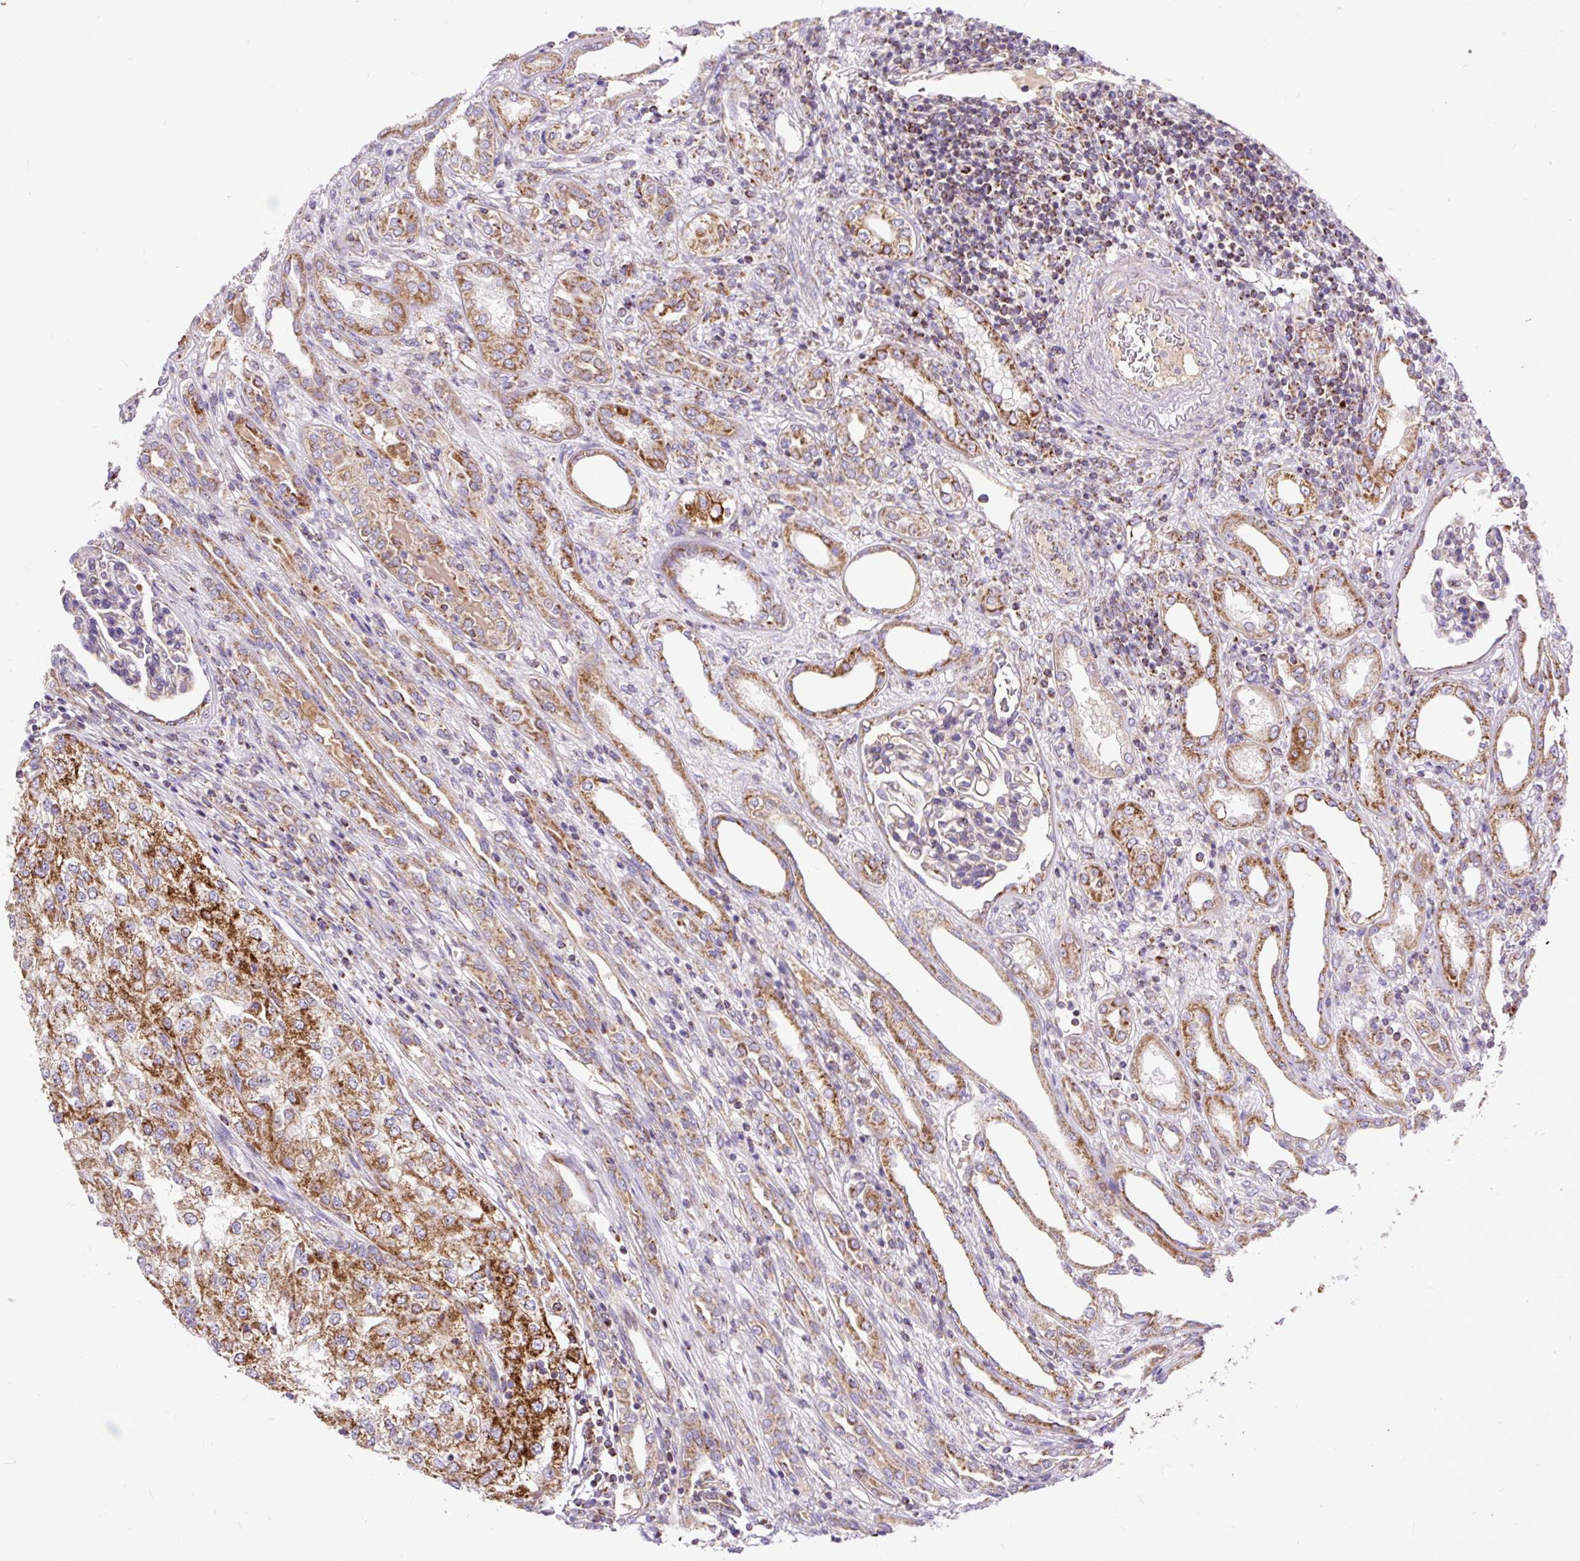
{"staining": {"intensity": "strong", "quantity": ">75%", "location": "cytoplasmic/membranous"}, "tissue": "renal cancer", "cell_type": "Tumor cells", "image_type": "cancer", "snomed": [{"axis": "morphology", "description": "Adenocarcinoma, NOS"}, {"axis": "topography", "description": "Kidney"}], "caption": "High-magnification brightfield microscopy of adenocarcinoma (renal) stained with DAB (brown) and counterstained with hematoxylin (blue). tumor cells exhibit strong cytoplasmic/membranous positivity is present in approximately>75% of cells.", "gene": "TOMM40", "patient": {"sex": "female", "age": 54}}